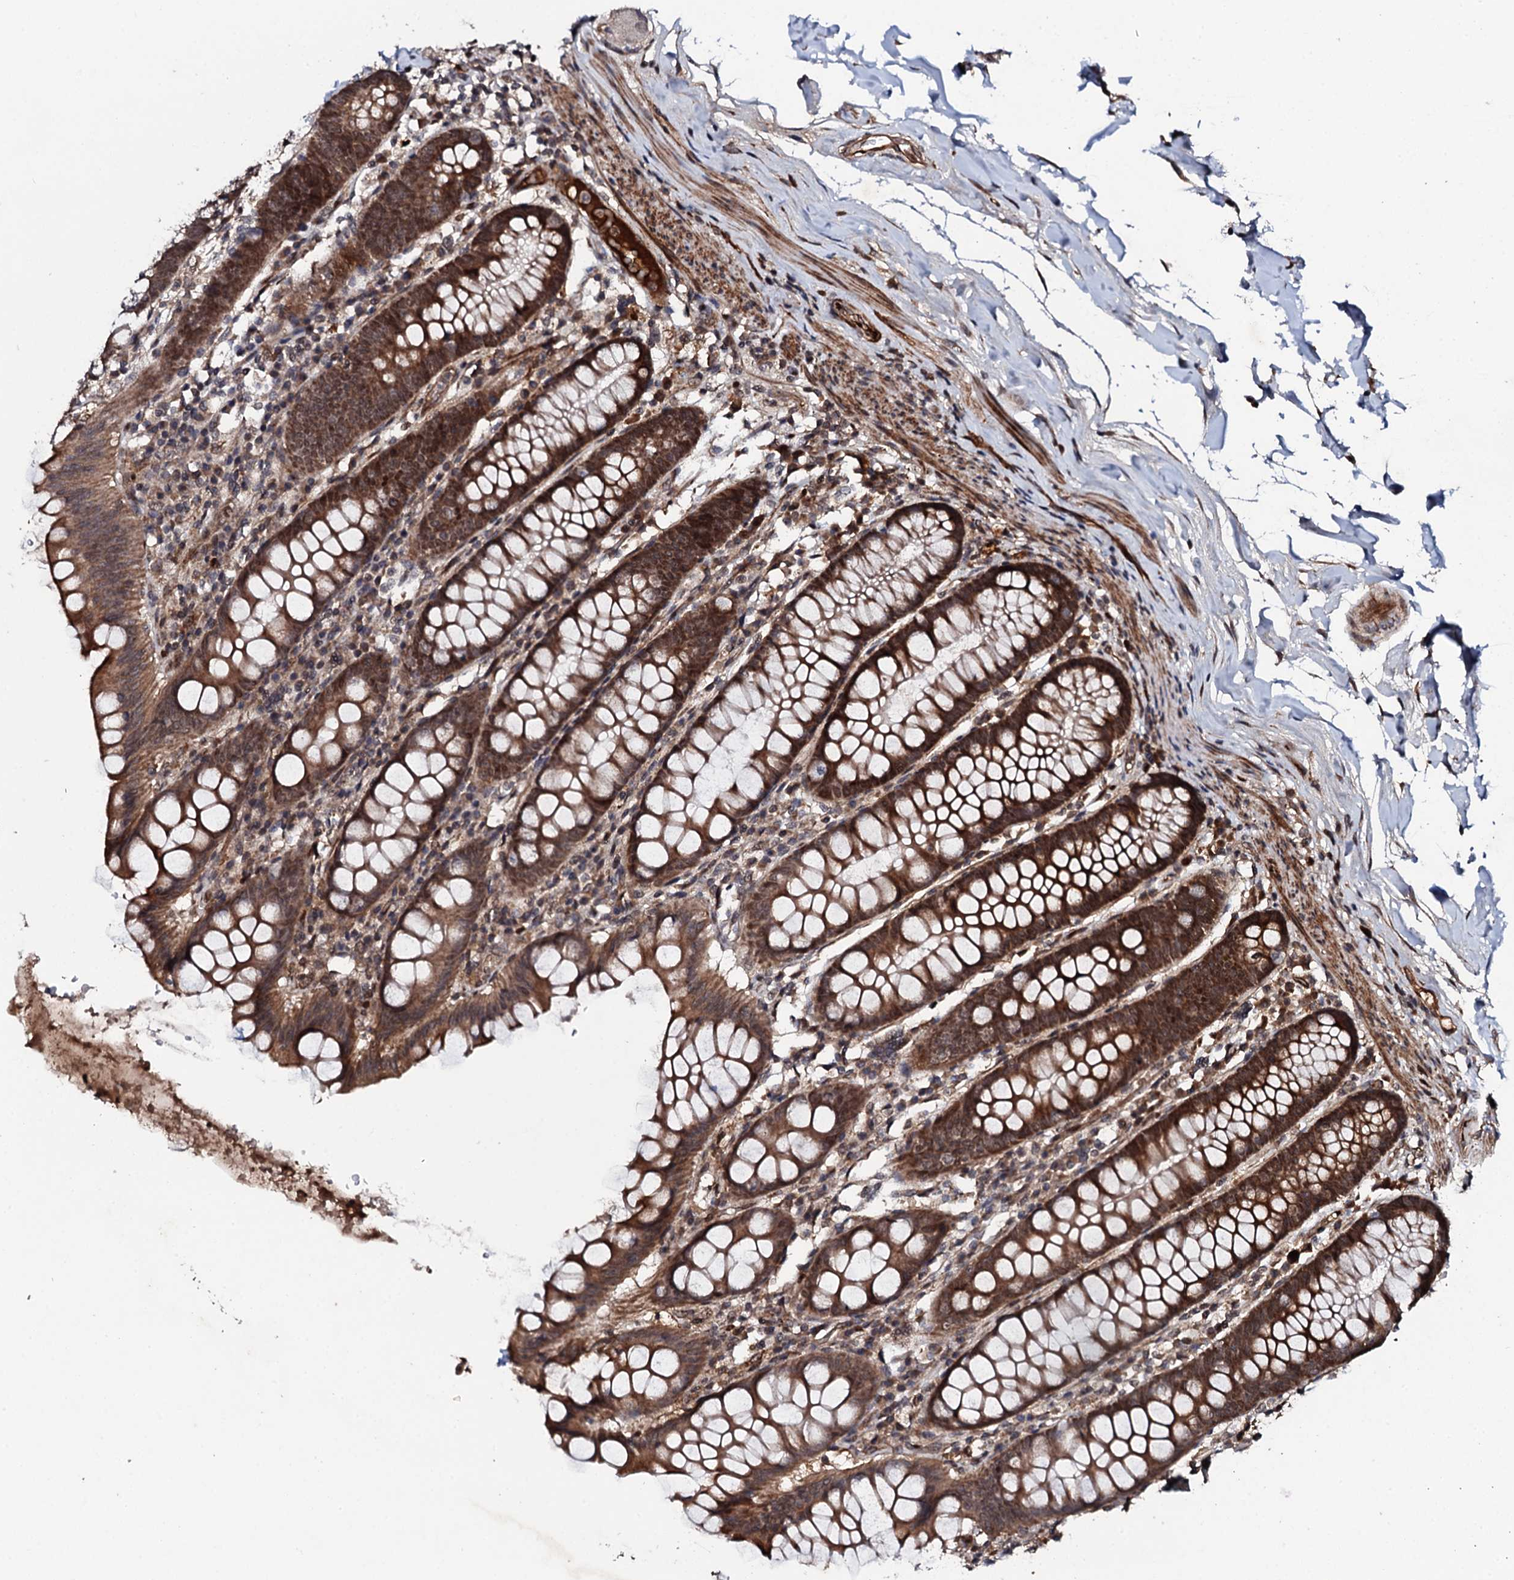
{"staining": {"intensity": "moderate", "quantity": ">75%", "location": "cytoplasmic/membranous"}, "tissue": "colon", "cell_type": "Endothelial cells", "image_type": "normal", "snomed": [{"axis": "morphology", "description": "Normal tissue, NOS"}, {"axis": "topography", "description": "Colon"}], "caption": "A high-resolution micrograph shows immunohistochemistry staining of benign colon, which reveals moderate cytoplasmic/membranous expression in about >75% of endothelial cells. The protein is shown in brown color, while the nuclei are stained blue.", "gene": "FAM111A", "patient": {"sex": "female", "age": 79}}